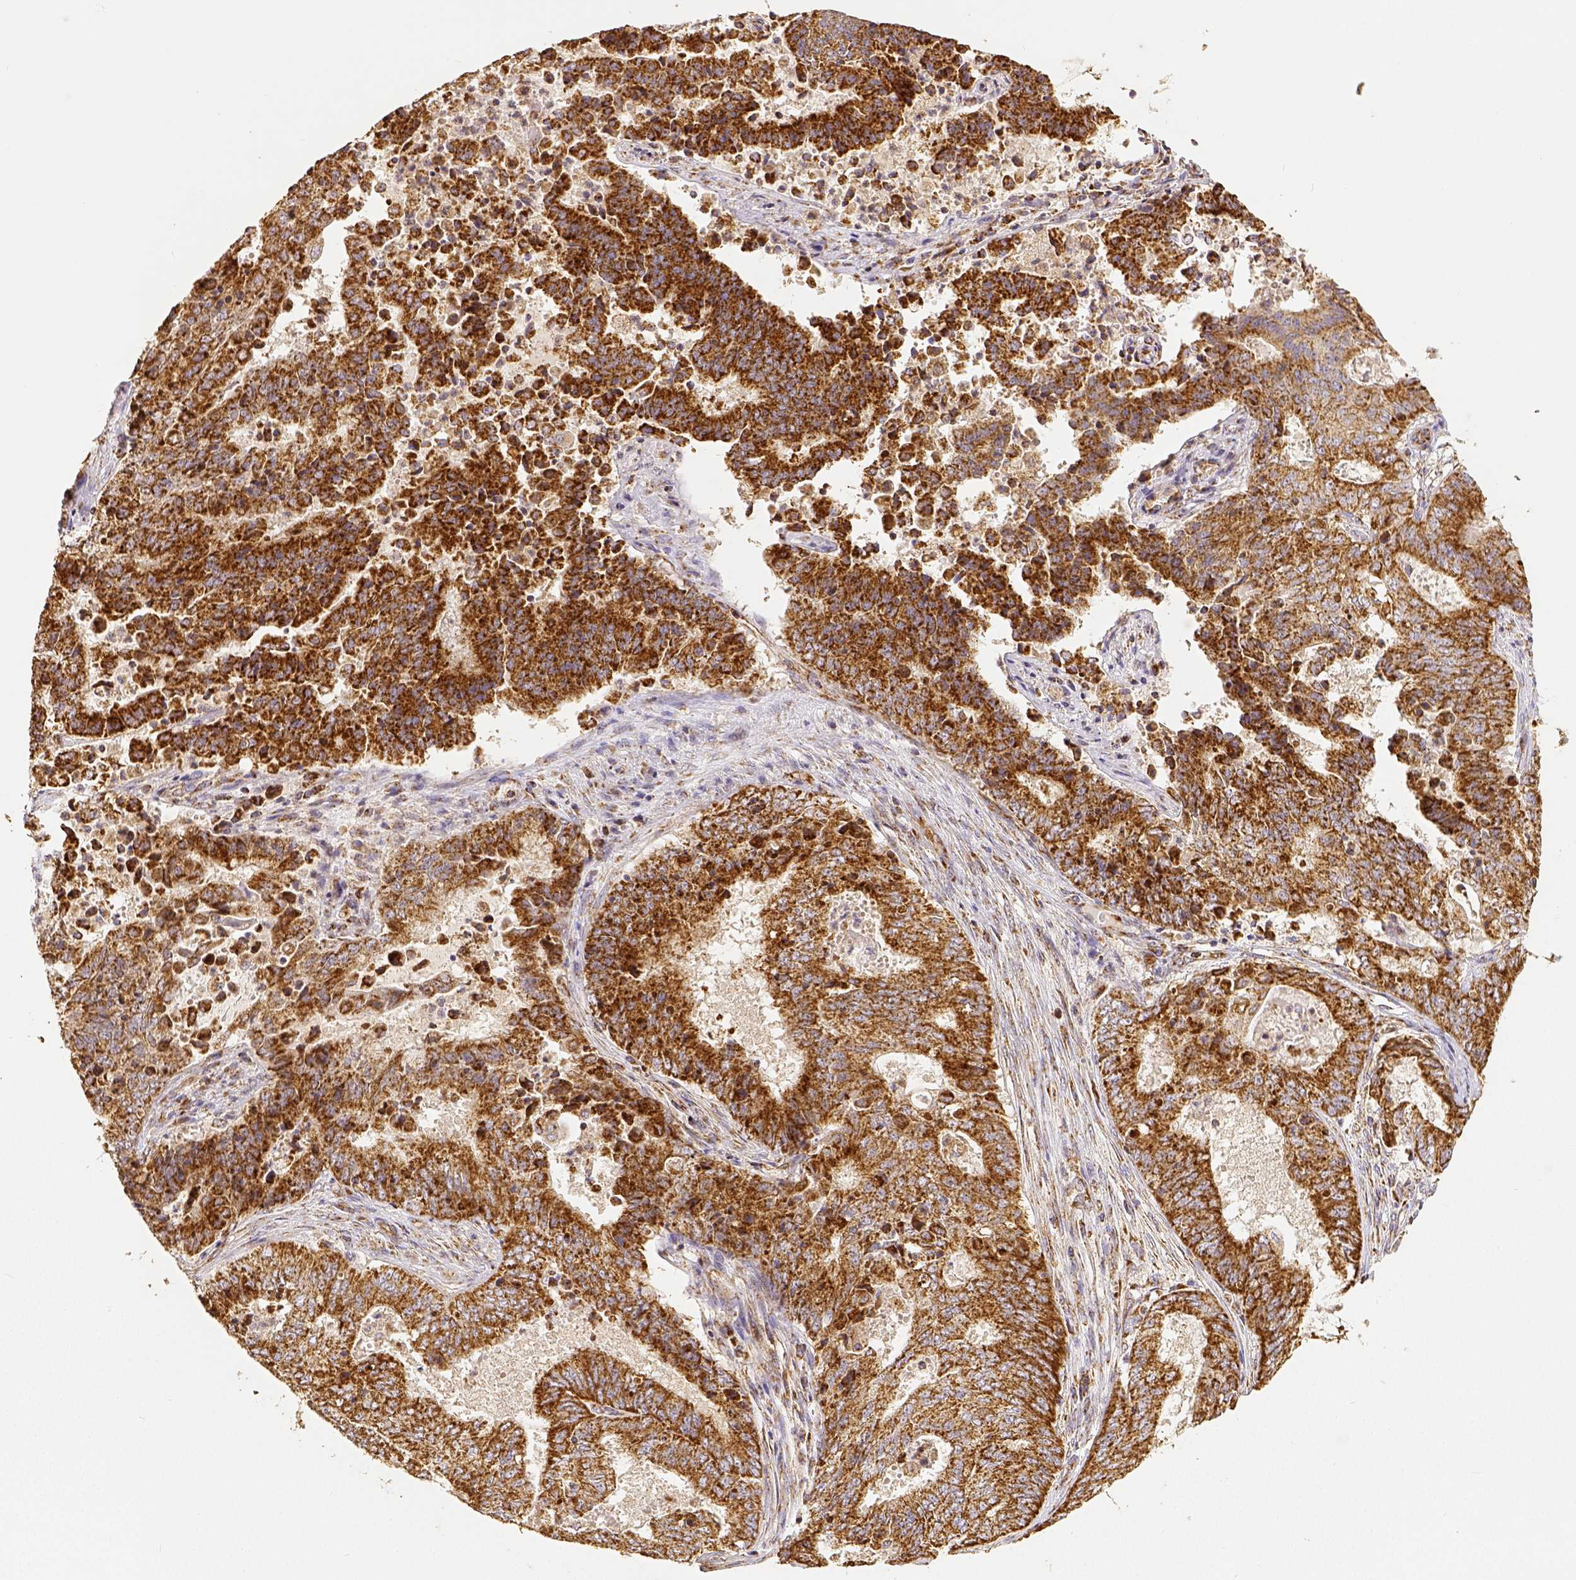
{"staining": {"intensity": "strong", "quantity": ">75%", "location": "cytoplasmic/membranous"}, "tissue": "endometrial cancer", "cell_type": "Tumor cells", "image_type": "cancer", "snomed": [{"axis": "morphology", "description": "Adenocarcinoma, NOS"}, {"axis": "topography", "description": "Endometrium"}], "caption": "IHC image of human adenocarcinoma (endometrial) stained for a protein (brown), which displays high levels of strong cytoplasmic/membranous expression in approximately >75% of tumor cells.", "gene": "SDHB", "patient": {"sex": "female", "age": 62}}